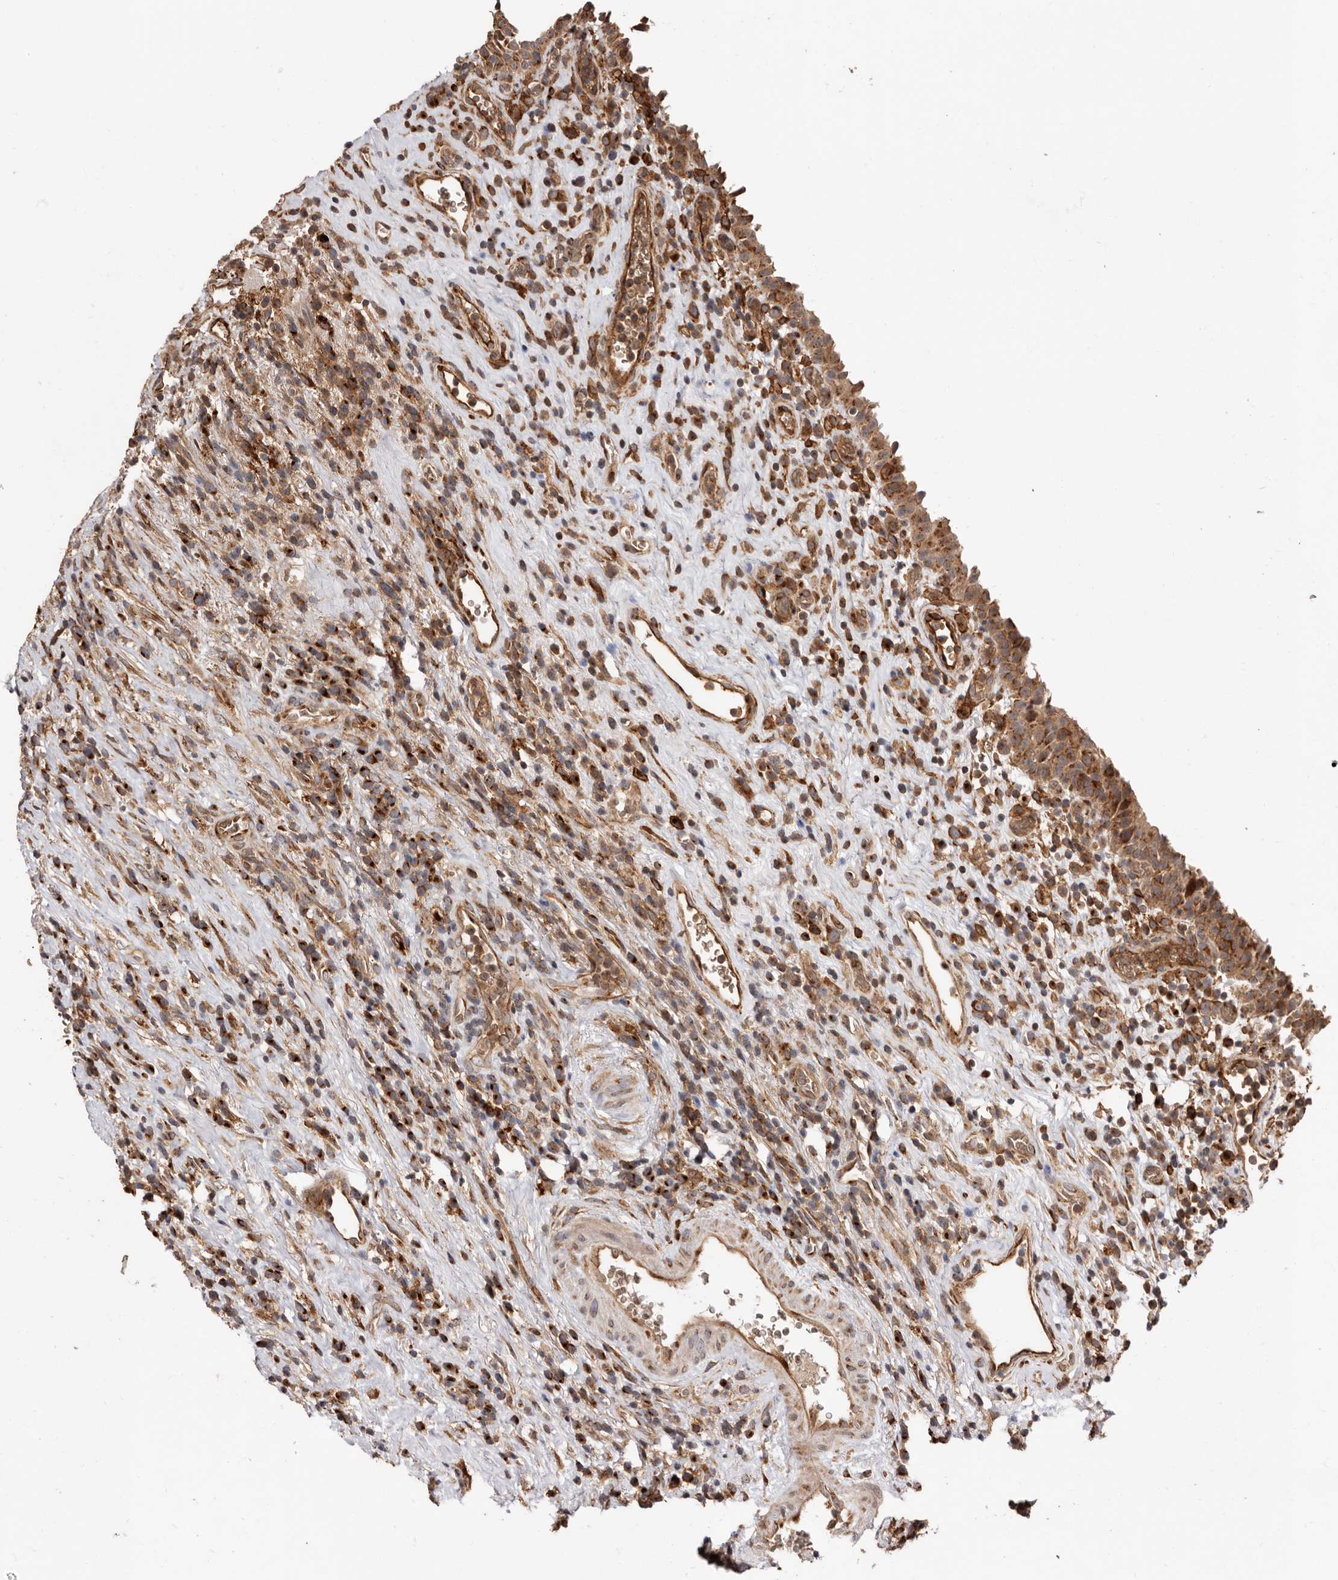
{"staining": {"intensity": "strong", "quantity": ">75%", "location": "cytoplasmic/membranous,nuclear"}, "tissue": "urinary bladder", "cell_type": "Urothelial cells", "image_type": "normal", "snomed": [{"axis": "morphology", "description": "Normal tissue, NOS"}, {"axis": "morphology", "description": "Inflammation, NOS"}, {"axis": "topography", "description": "Urinary bladder"}], "caption": "High-power microscopy captured an immunohistochemistry (IHC) histopathology image of unremarkable urinary bladder, revealing strong cytoplasmic/membranous,nuclear positivity in about >75% of urothelial cells. (Stains: DAB in brown, nuclei in blue, Microscopy: brightfield microscopy at high magnification).", "gene": "GPR27", "patient": {"sex": "female", "age": 75}}